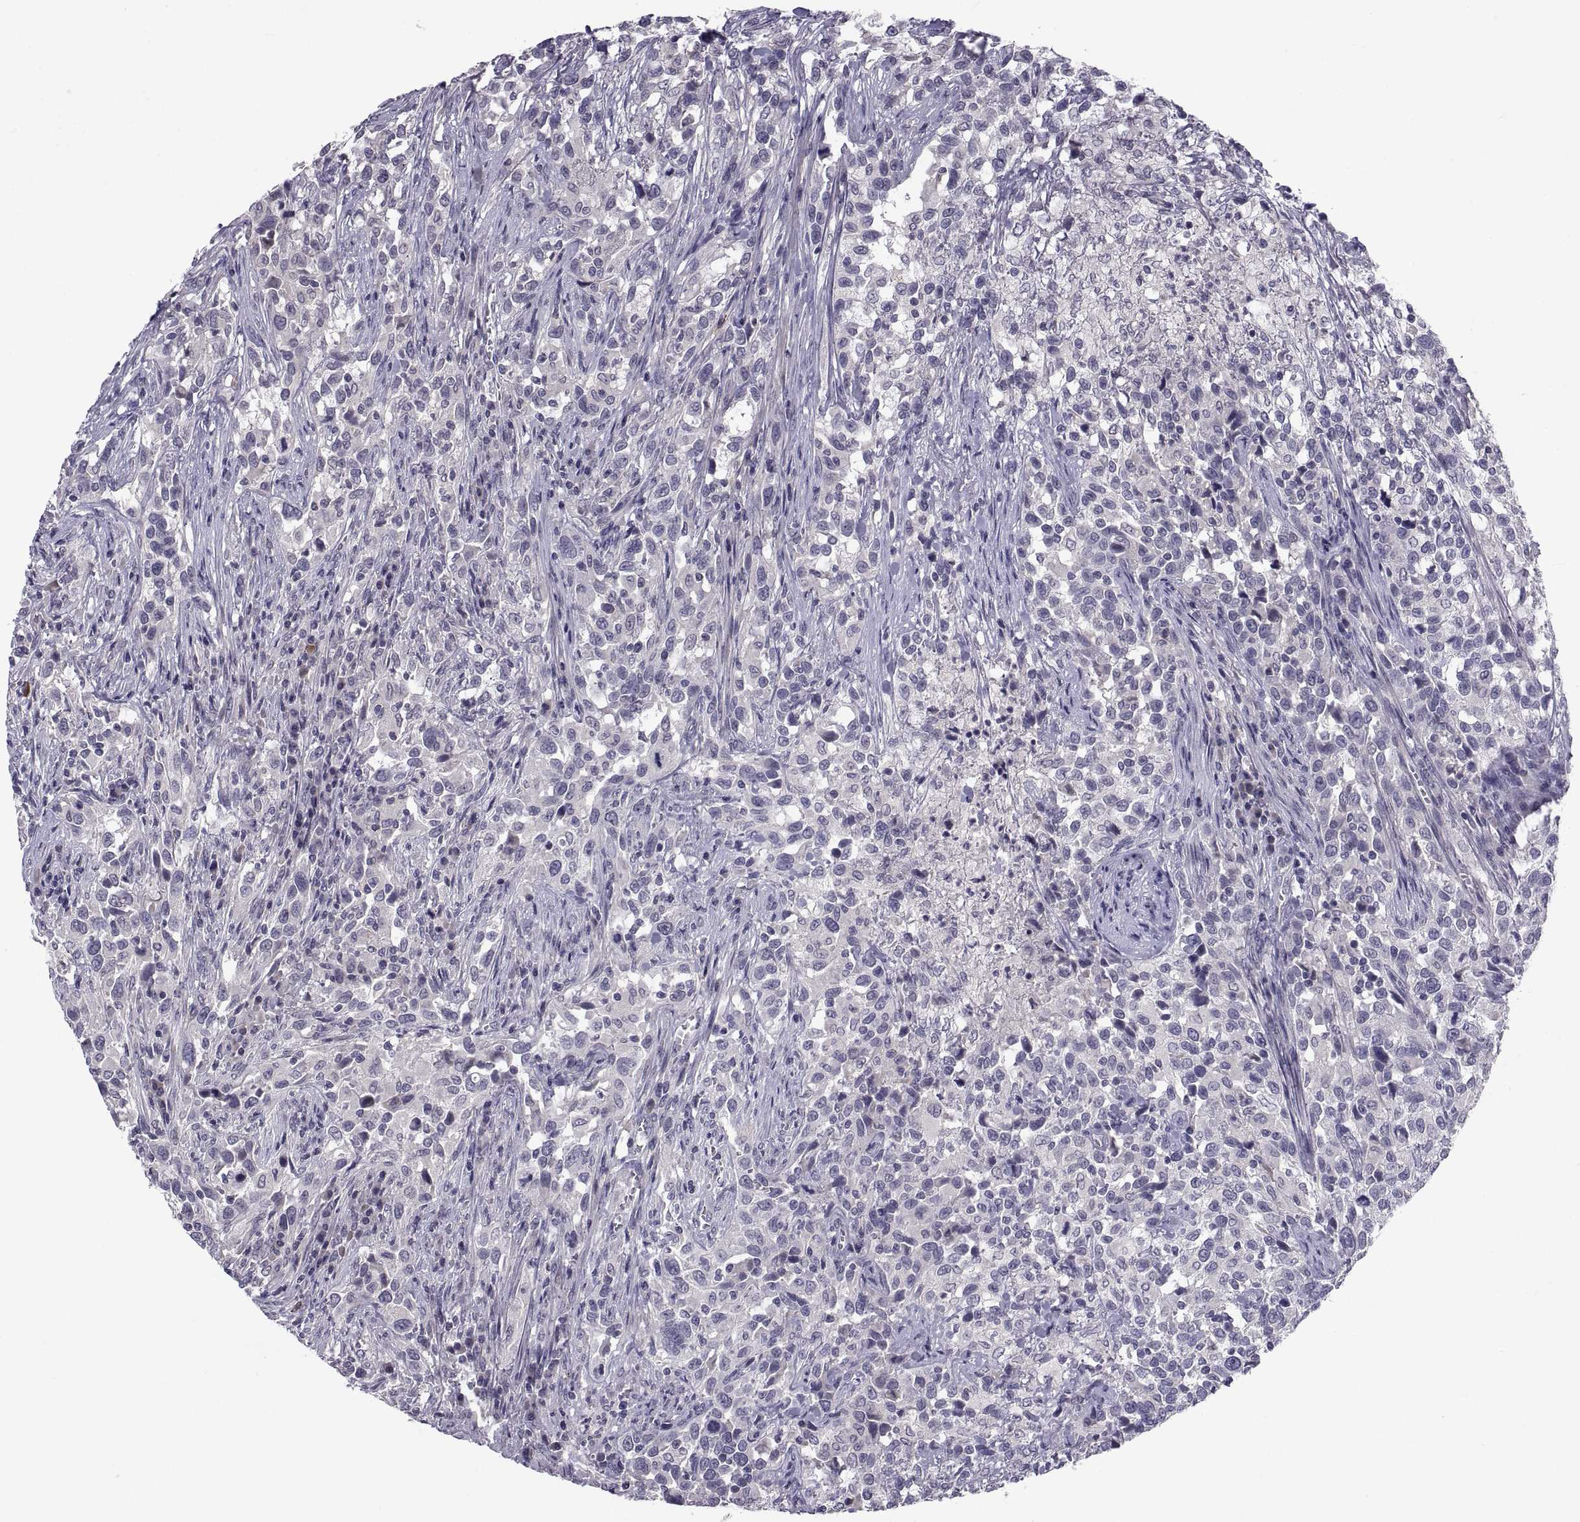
{"staining": {"intensity": "negative", "quantity": "none", "location": "none"}, "tissue": "urothelial cancer", "cell_type": "Tumor cells", "image_type": "cancer", "snomed": [{"axis": "morphology", "description": "Urothelial carcinoma, NOS"}, {"axis": "morphology", "description": "Urothelial carcinoma, High grade"}, {"axis": "topography", "description": "Urinary bladder"}], "caption": "The photomicrograph displays no staining of tumor cells in urothelial carcinoma (high-grade). Nuclei are stained in blue.", "gene": "NPTX2", "patient": {"sex": "female", "age": 64}}